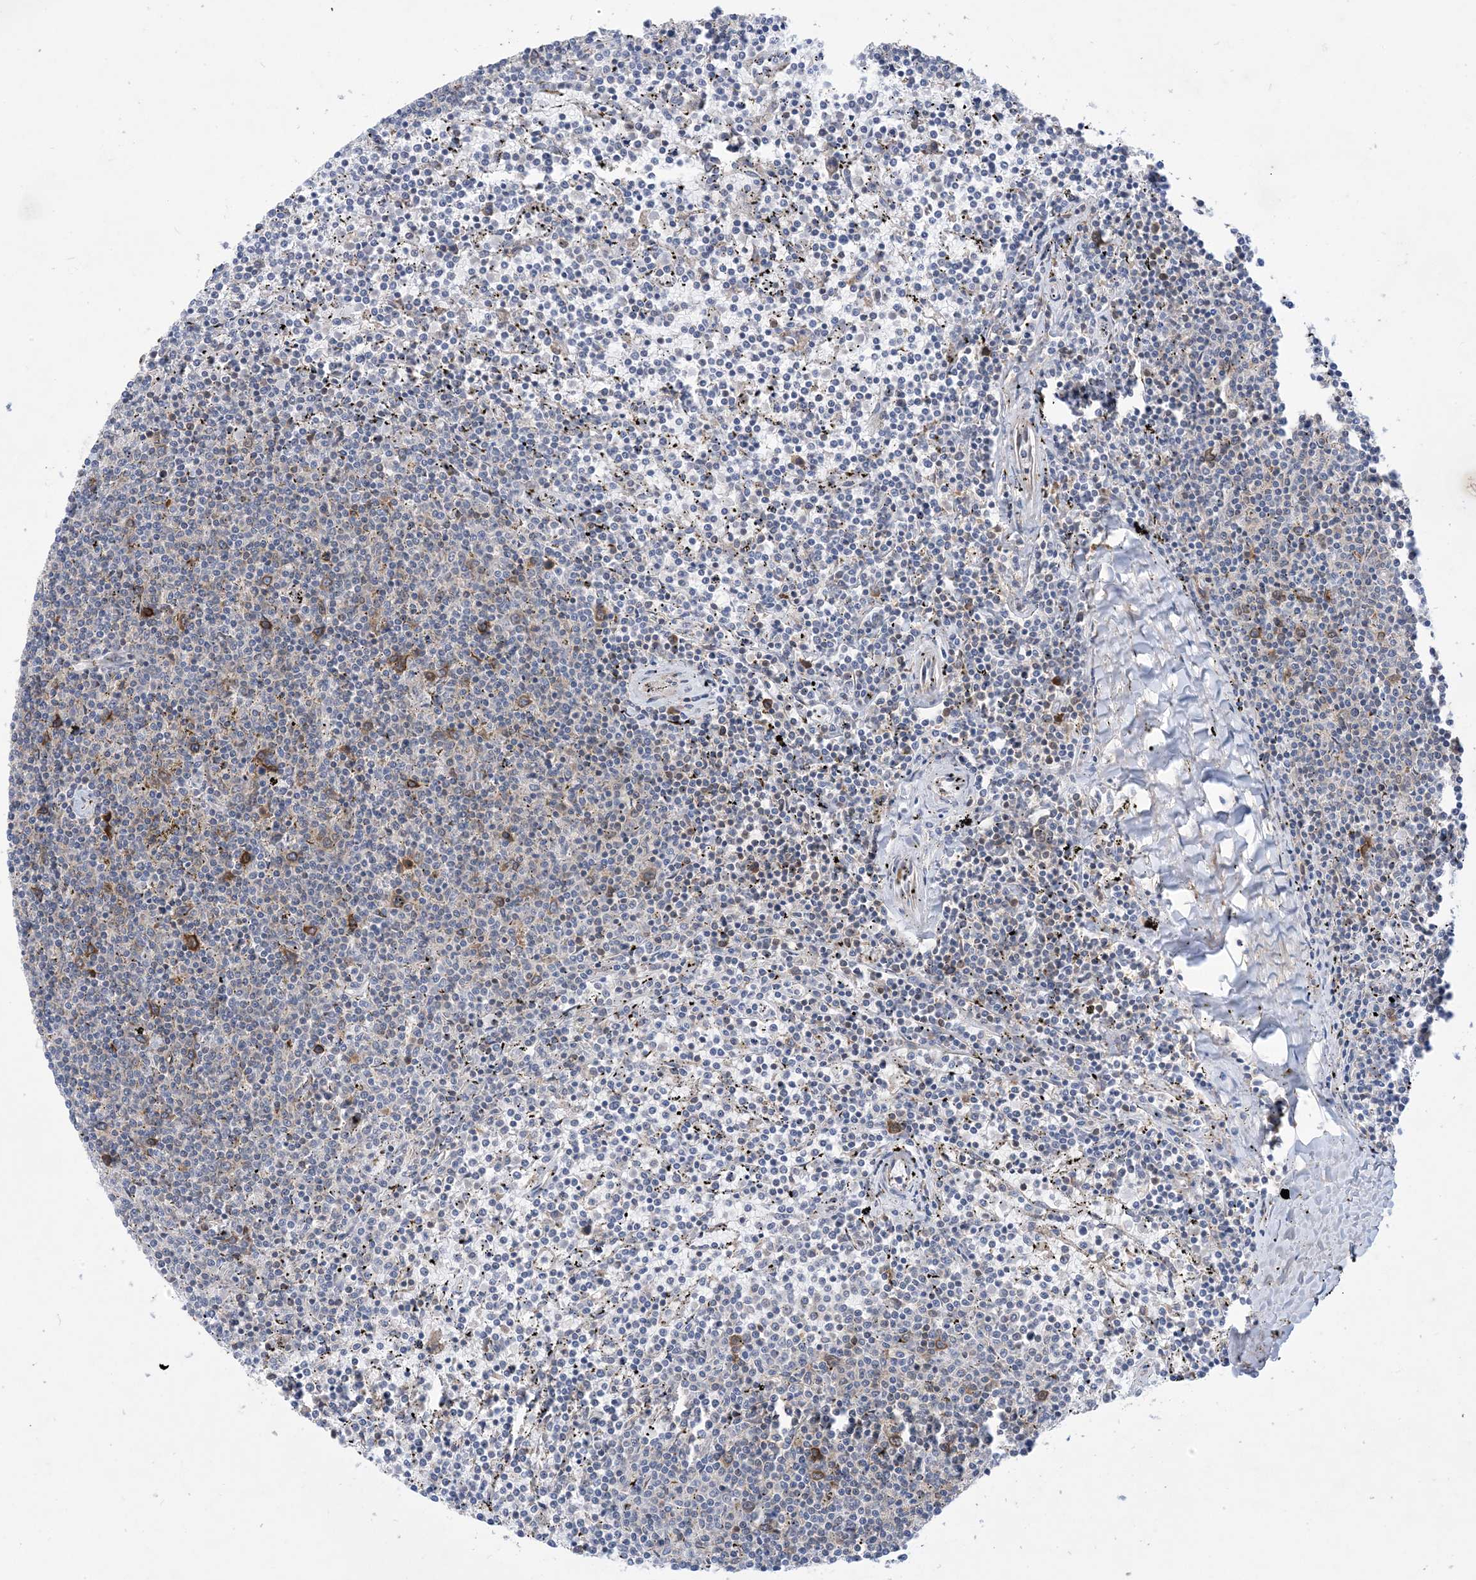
{"staining": {"intensity": "negative", "quantity": "none", "location": "none"}, "tissue": "lymphoma", "cell_type": "Tumor cells", "image_type": "cancer", "snomed": [{"axis": "morphology", "description": "Malignant lymphoma, non-Hodgkin's type, Low grade"}, {"axis": "topography", "description": "Spleen"}], "caption": "Lymphoma stained for a protein using immunohistochemistry (IHC) displays no positivity tumor cells.", "gene": "AOC1", "patient": {"sex": "female", "age": 50}}